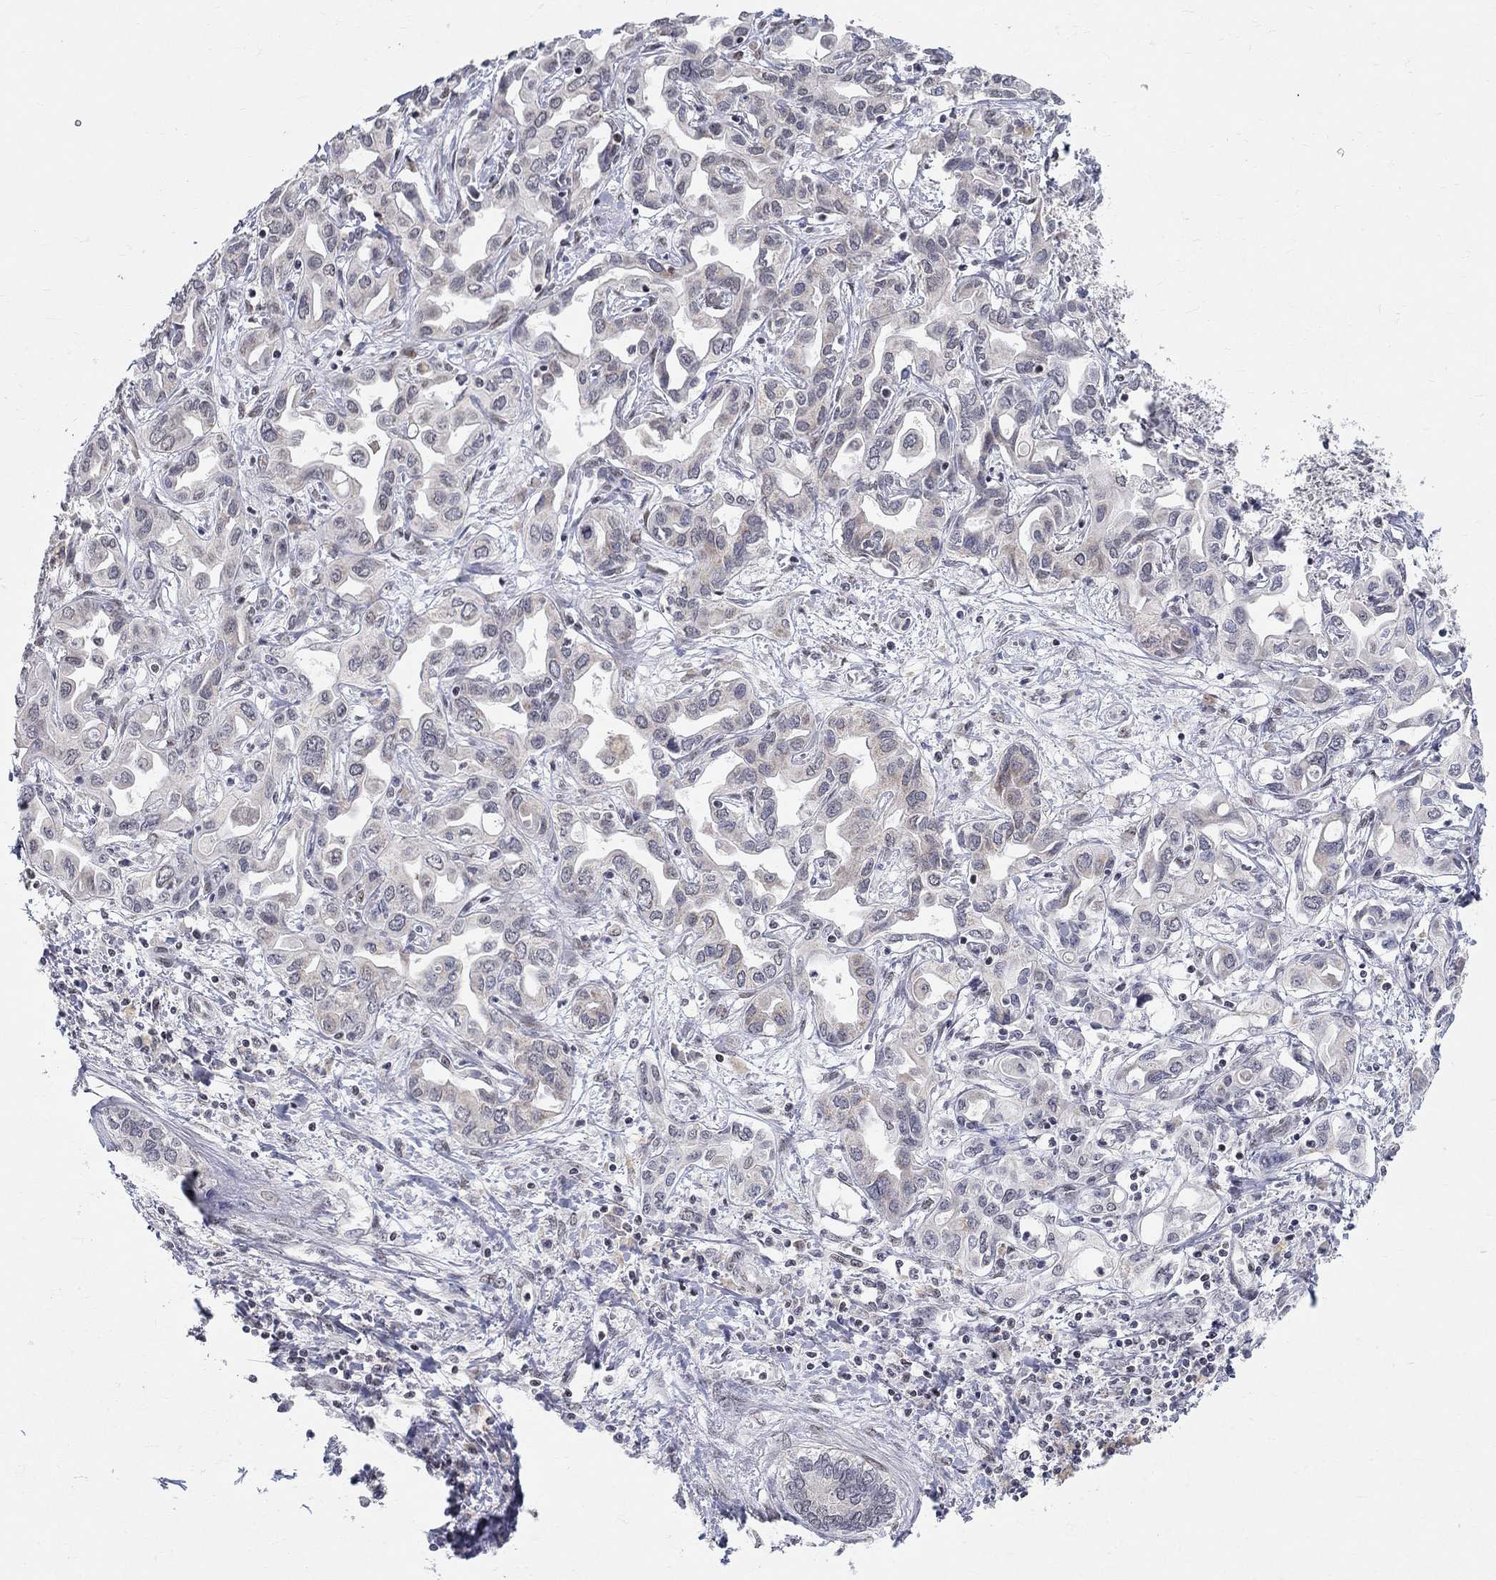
{"staining": {"intensity": "negative", "quantity": "none", "location": "none"}, "tissue": "liver cancer", "cell_type": "Tumor cells", "image_type": "cancer", "snomed": [{"axis": "morphology", "description": "Cholangiocarcinoma"}, {"axis": "topography", "description": "Liver"}], "caption": "Protein analysis of liver cancer displays no significant expression in tumor cells.", "gene": "KLF12", "patient": {"sex": "female", "age": 64}}